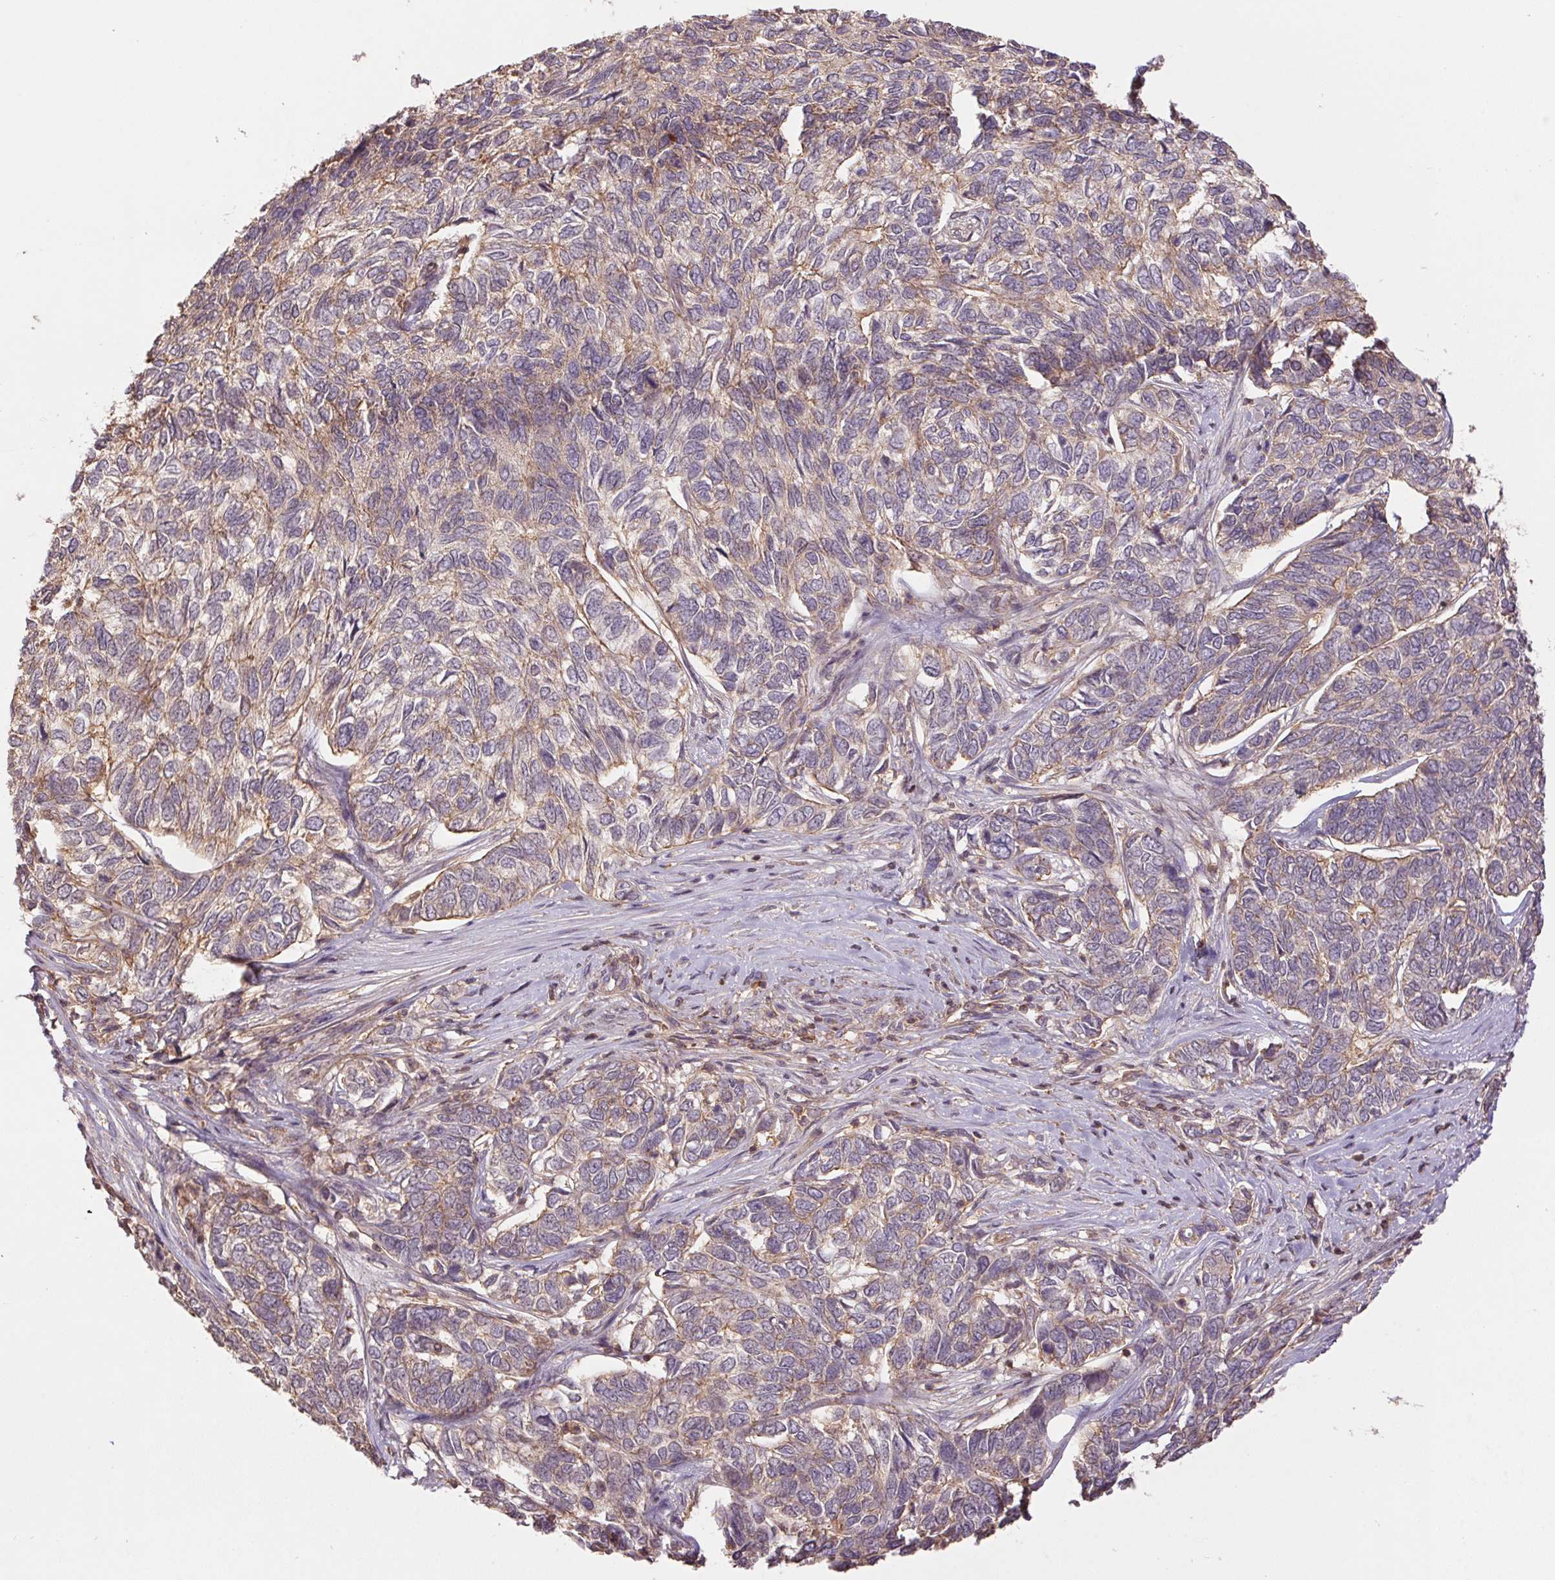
{"staining": {"intensity": "weak", "quantity": "25%-75%", "location": "cytoplasmic/membranous"}, "tissue": "skin cancer", "cell_type": "Tumor cells", "image_type": "cancer", "snomed": [{"axis": "morphology", "description": "Basal cell carcinoma"}, {"axis": "topography", "description": "Skin"}], "caption": "Immunohistochemical staining of human basal cell carcinoma (skin) shows low levels of weak cytoplasmic/membranous expression in about 25%-75% of tumor cells.", "gene": "TUBA3D", "patient": {"sex": "female", "age": 65}}